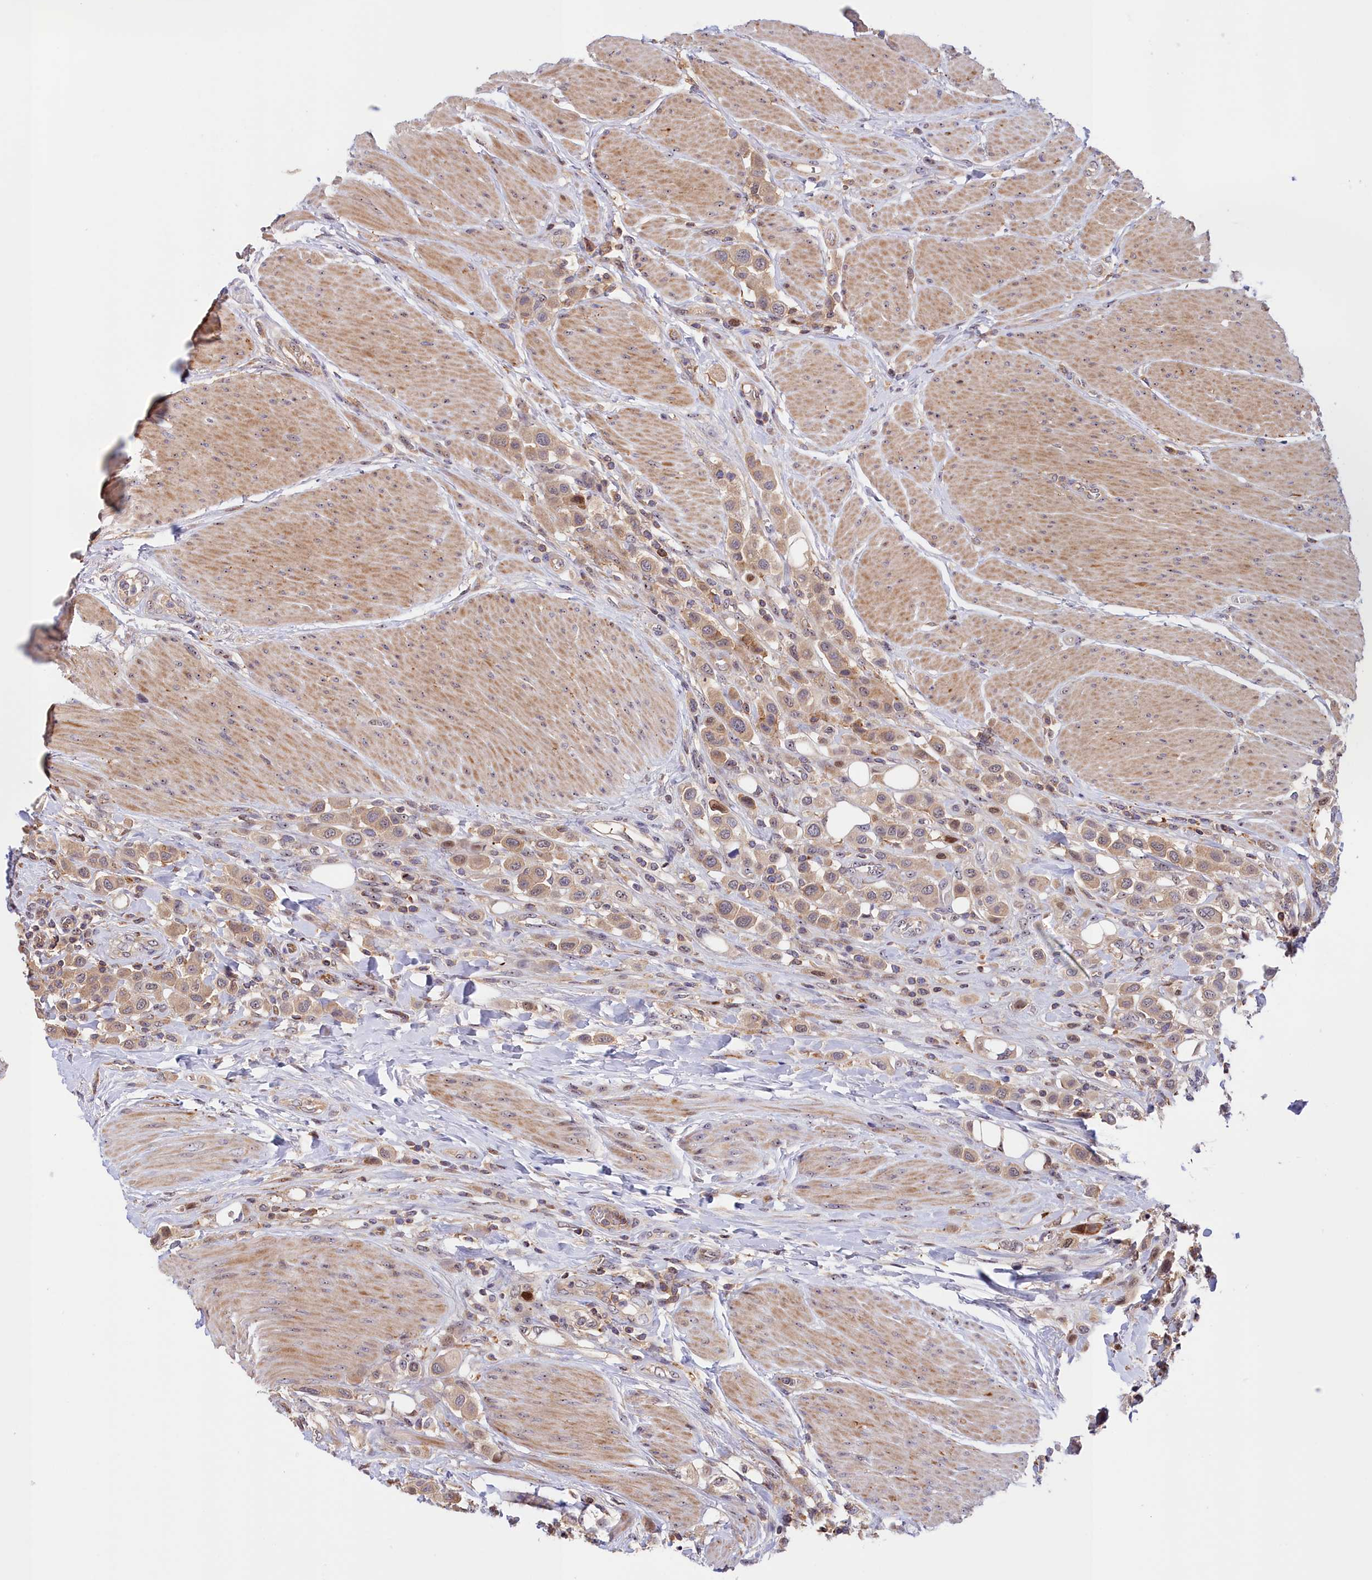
{"staining": {"intensity": "weak", "quantity": ">75%", "location": "cytoplasmic/membranous"}, "tissue": "urothelial cancer", "cell_type": "Tumor cells", "image_type": "cancer", "snomed": [{"axis": "morphology", "description": "Urothelial carcinoma, High grade"}, {"axis": "topography", "description": "Urinary bladder"}], "caption": "Urothelial cancer stained with immunohistochemistry (IHC) displays weak cytoplasmic/membranous staining in approximately >75% of tumor cells.", "gene": "NEURL4", "patient": {"sex": "male", "age": 50}}